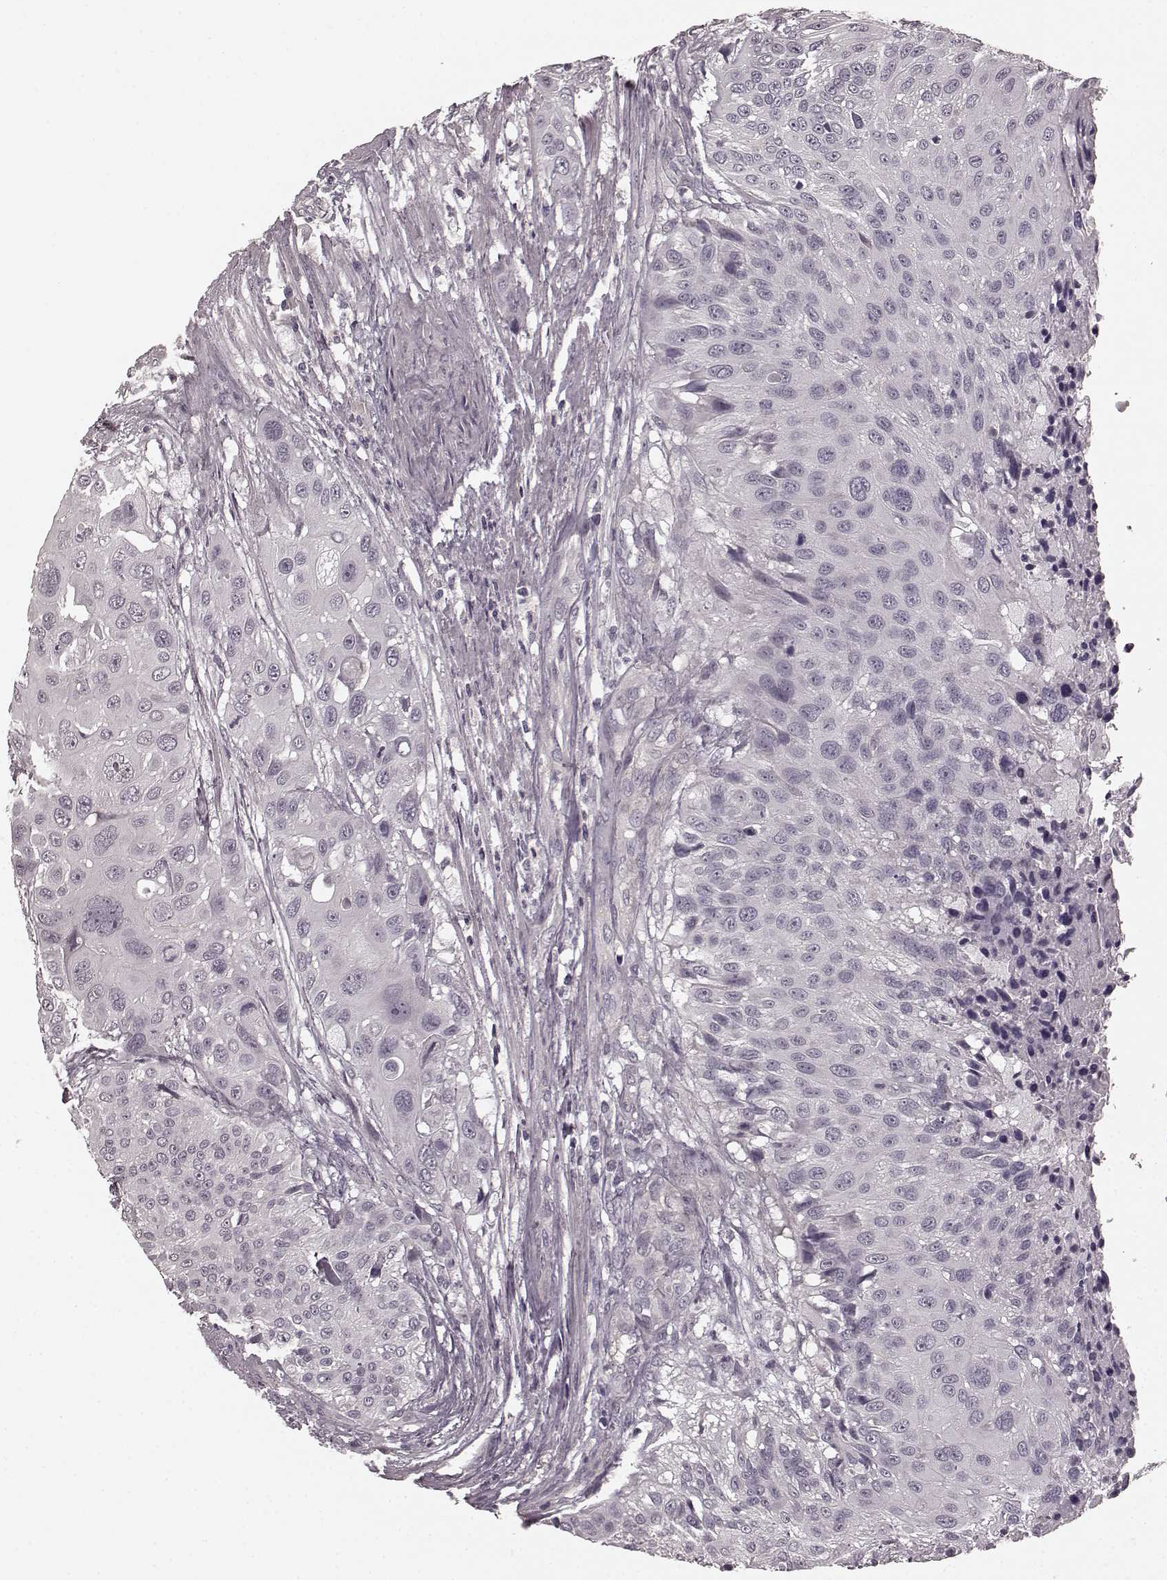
{"staining": {"intensity": "negative", "quantity": "none", "location": "none"}, "tissue": "urothelial cancer", "cell_type": "Tumor cells", "image_type": "cancer", "snomed": [{"axis": "morphology", "description": "Urothelial carcinoma, NOS"}, {"axis": "topography", "description": "Urinary bladder"}], "caption": "Histopathology image shows no significant protein positivity in tumor cells of urothelial cancer.", "gene": "PRKCE", "patient": {"sex": "male", "age": 55}}